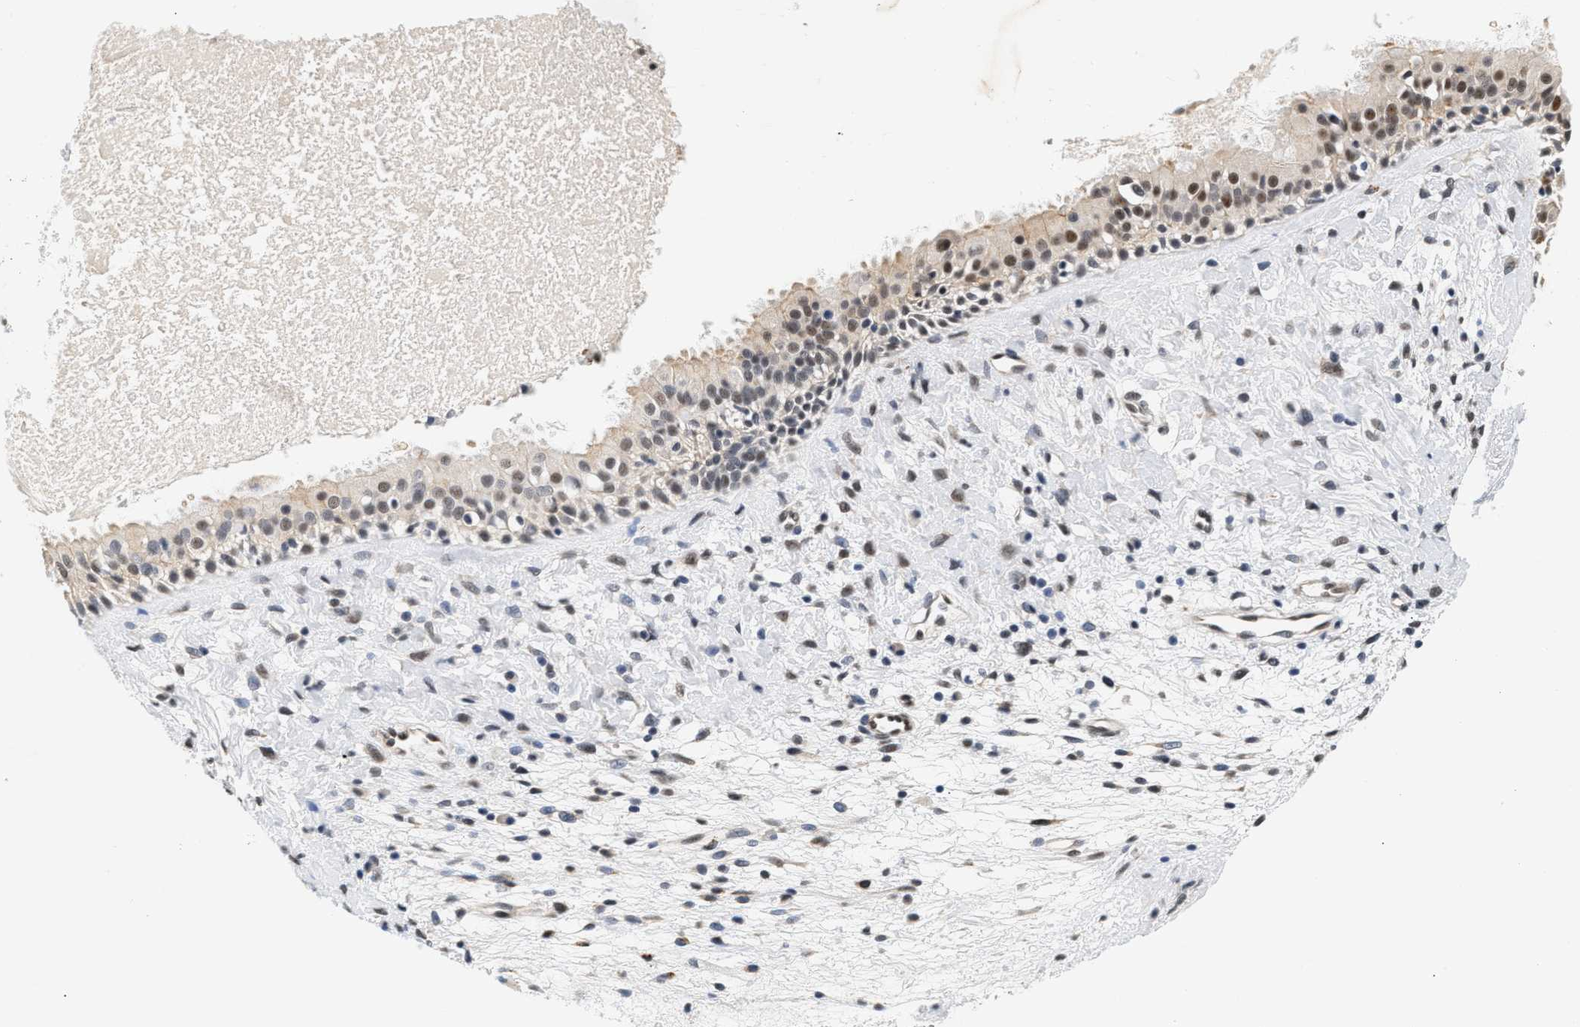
{"staining": {"intensity": "weak", "quantity": "25%-75%", "location": "cytoplasmic/membranous,nuclear"}, "tissue": "nasopharynx", "cell_type": "Respiratory epithelial cells", "image_type": "normal", "snomed": [{"axis": "morphology", "description": "Normal tissue, NOS"}, {"axis": "topography", "description": "Nasopharynx"}], "caption": "A high-resolution micrograph shows immunohistochemistry staining of normal nasopharynx, which displays weak cytoplasmic/membranous,nuclear expression in about 25%-75% of respiratory epithelial cells. (DAB (3,3'-diaminobenzidine) IHC with brightfield microscopy, high magnification).", "gene": "THOC1", "patient": {"sex": "male", "age": 22}}